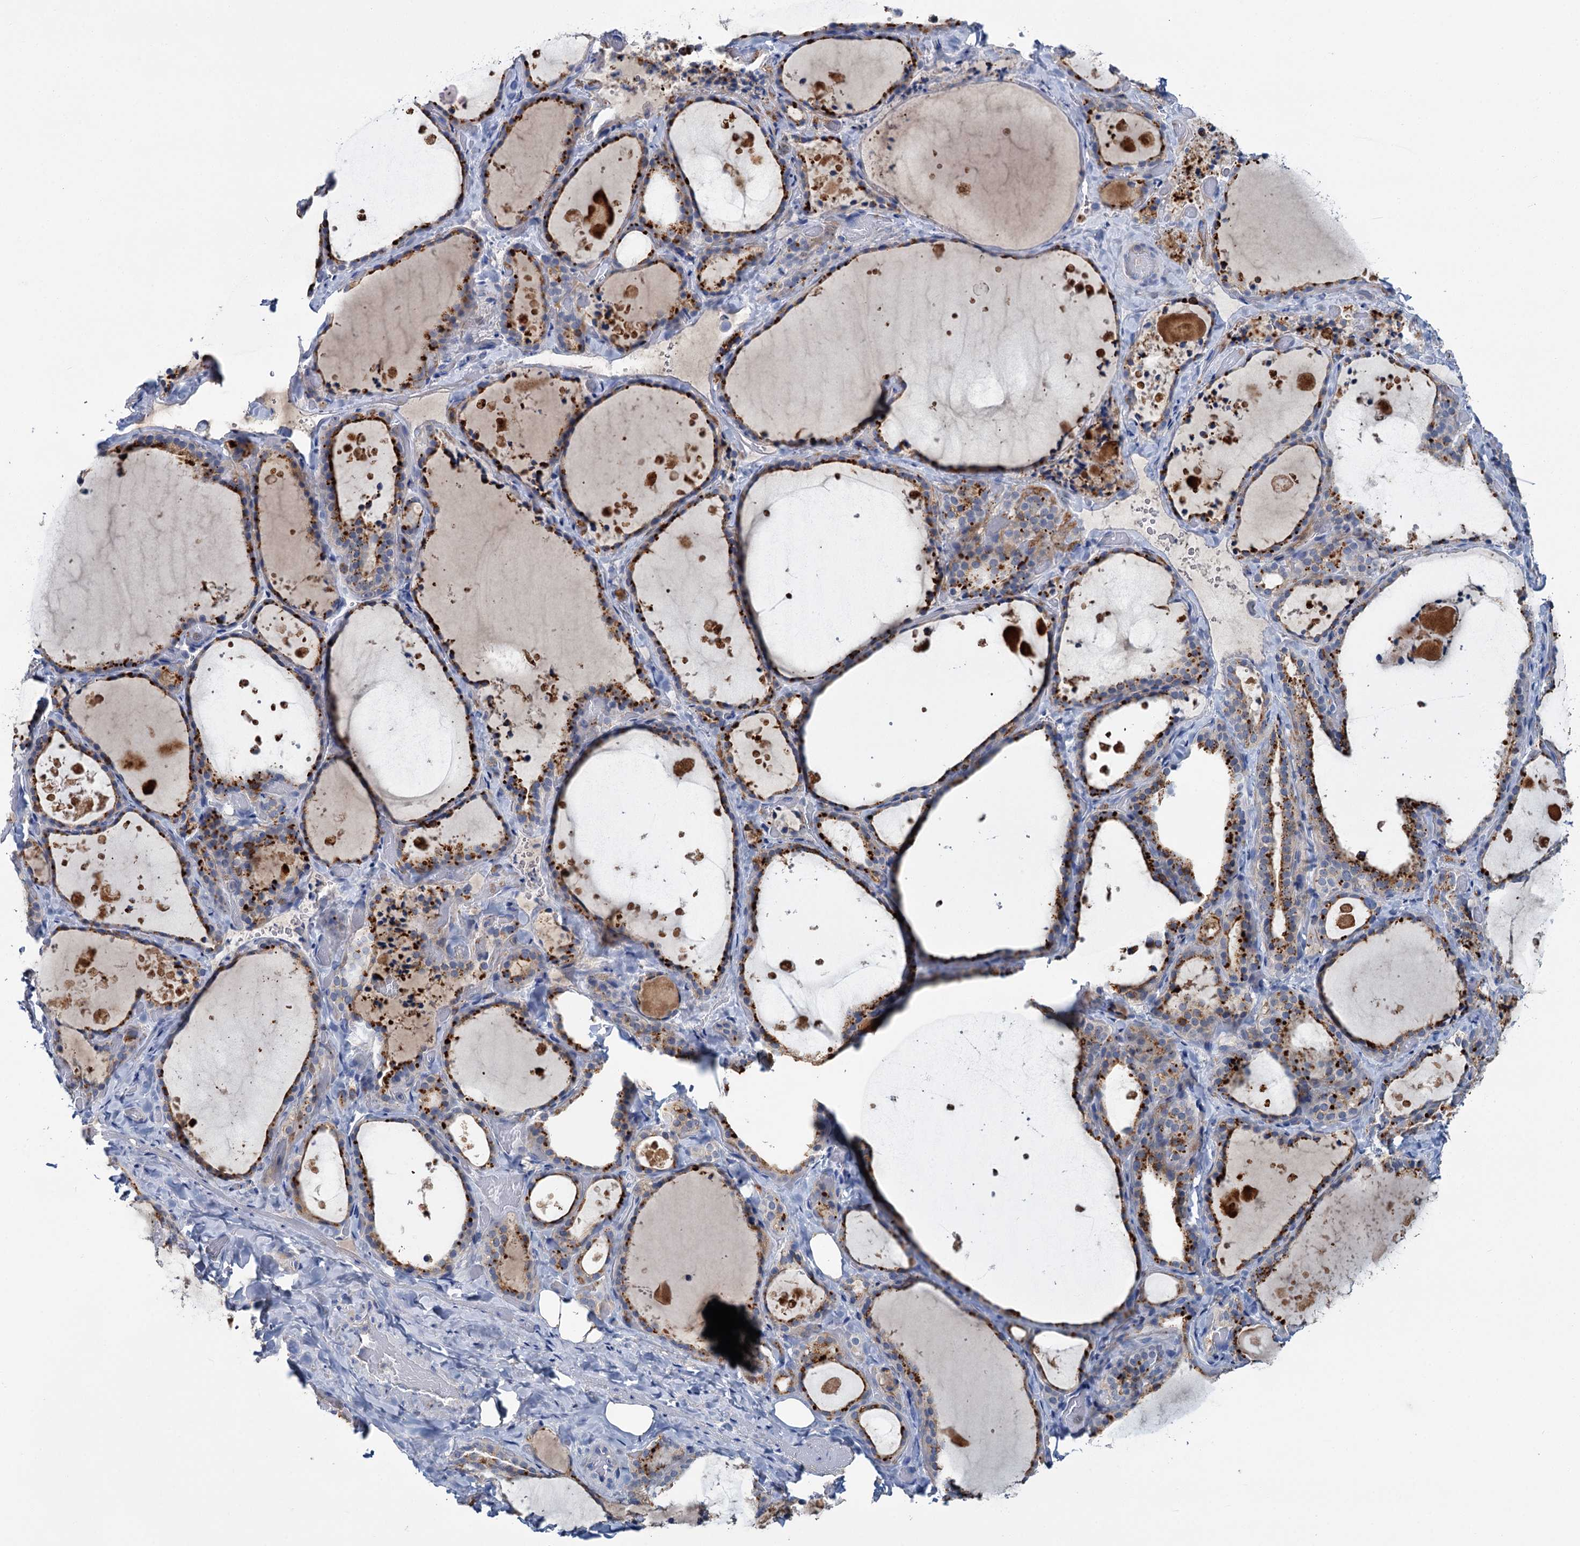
{"staining": {"intensity": "moderate", "quantity": ">75%", "location": "cytoplasmic/membranous"}, "tissue": "thyroid gland", "cell_type": "Glandular cells", "image_type": "normal", "snomed": [{"axis": "morphology", "description": "Normal tissue, NOS"}, {"axis": "topography", "description": "Thyroid gland"}], "caption": "Protein staining of benign thyroid gland demonstrates moderate cytoplasmic/membranous expression in approximately >75% of glandular cells.", "gene": "FGFR2", "patient": {"sex": "female", "age": 44}}